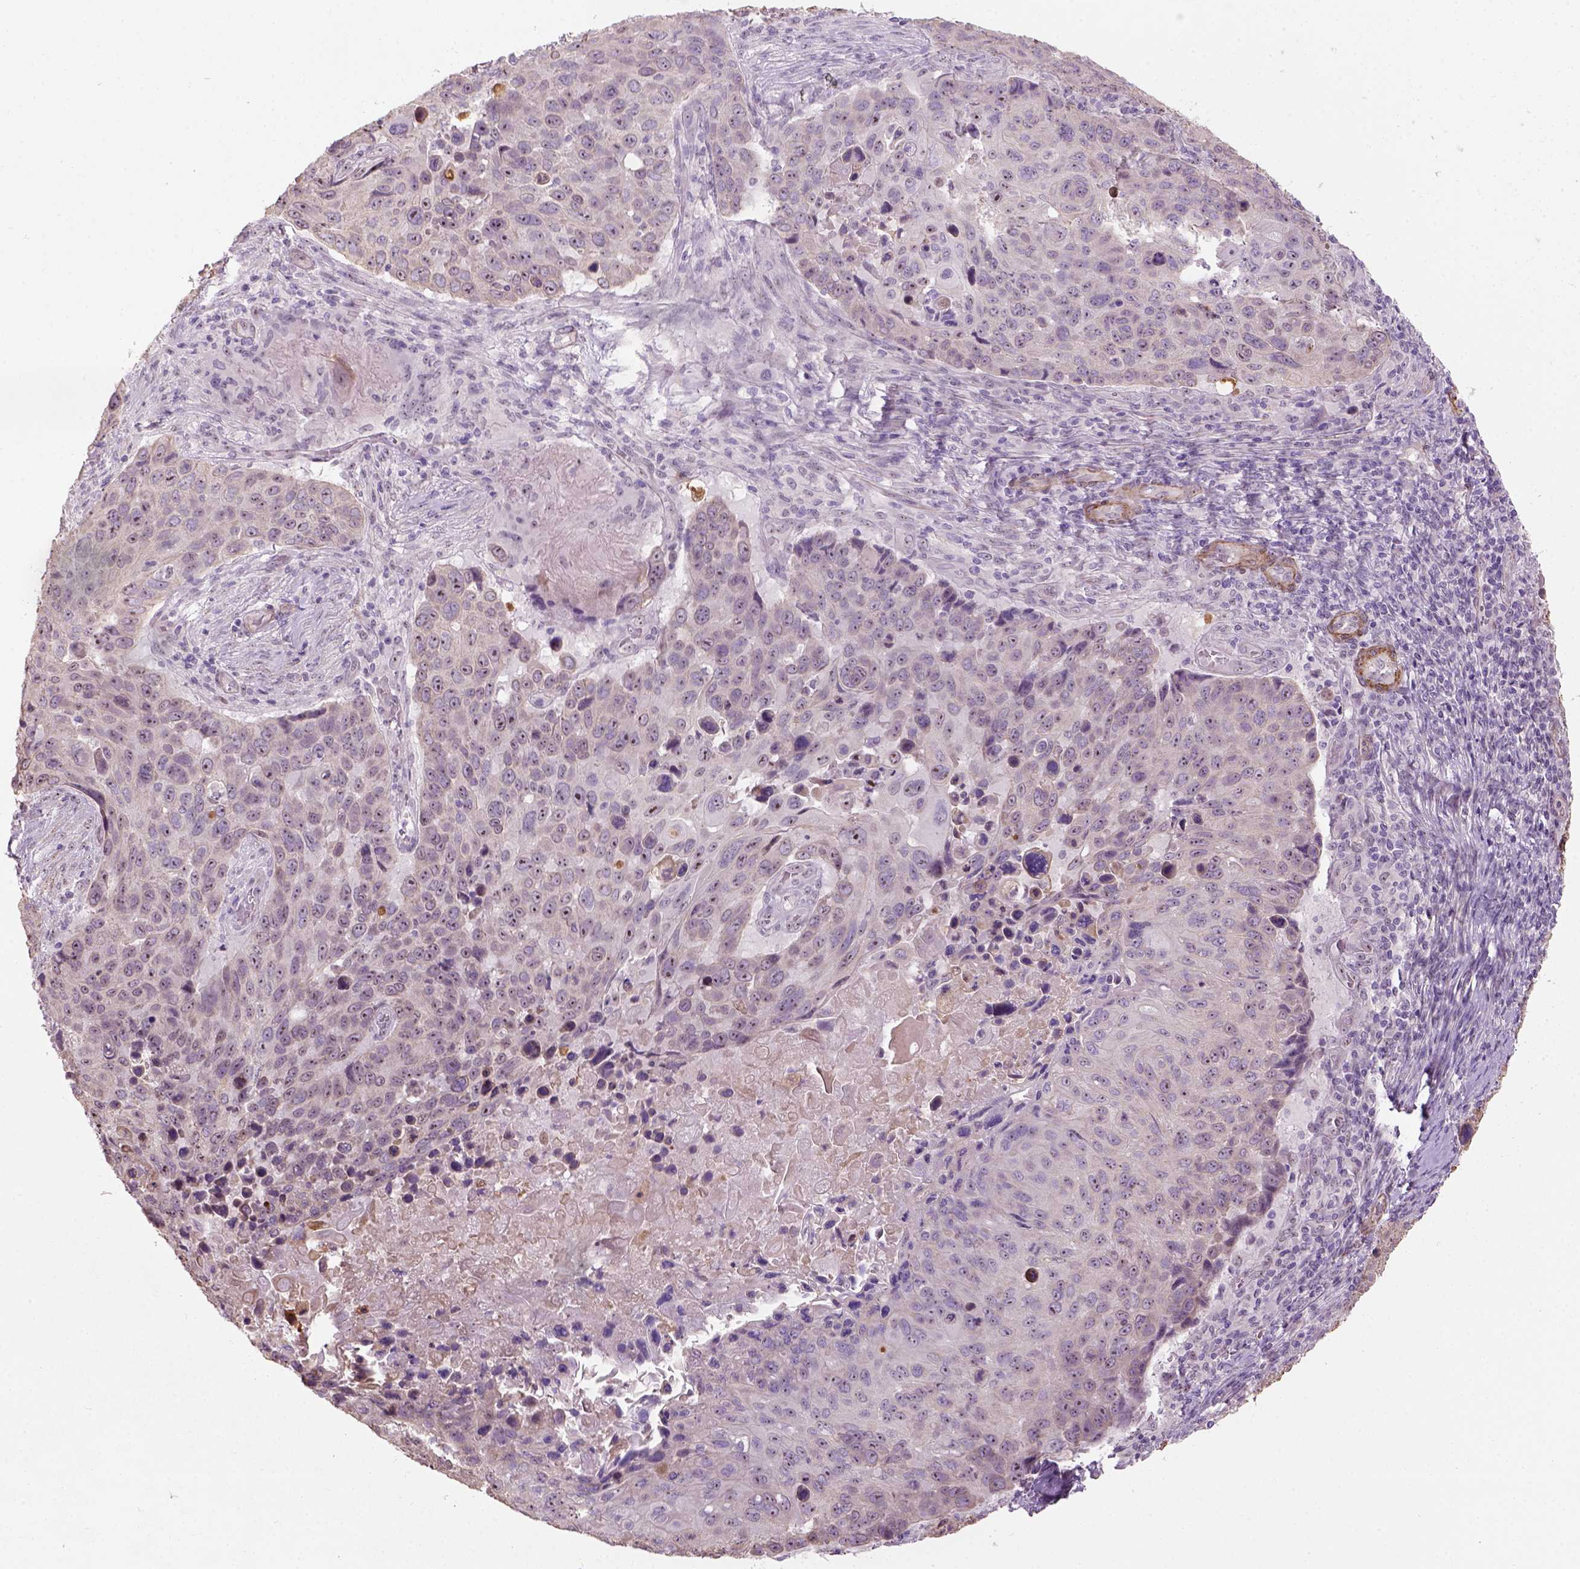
{"staining": {"intensity": "moderate", "quantity": "25%-75%", "location": "nuclear"}, "tissue": "lung cancer", "cell_type": "Tumor cells", "image_type": "cancer", "snomed": [{"axis": "morphology", "description": "Squamous cell carcinoma, NOS"}, {"axis": "topography", "description": "Lung"}], "caption": "Protein expression analysis of lung squamous cell carcinoma displays moderate nuclear expression in approximately 25%-75% of tumor cells. The staining was performed using DAB (3,3'-diaminobenzidine), with brown indicating positive protein expression. Nuclei are stained blue with hematoxylin.", "gene": "RRS1", "patient": {"sex": "male", "age": 68}}